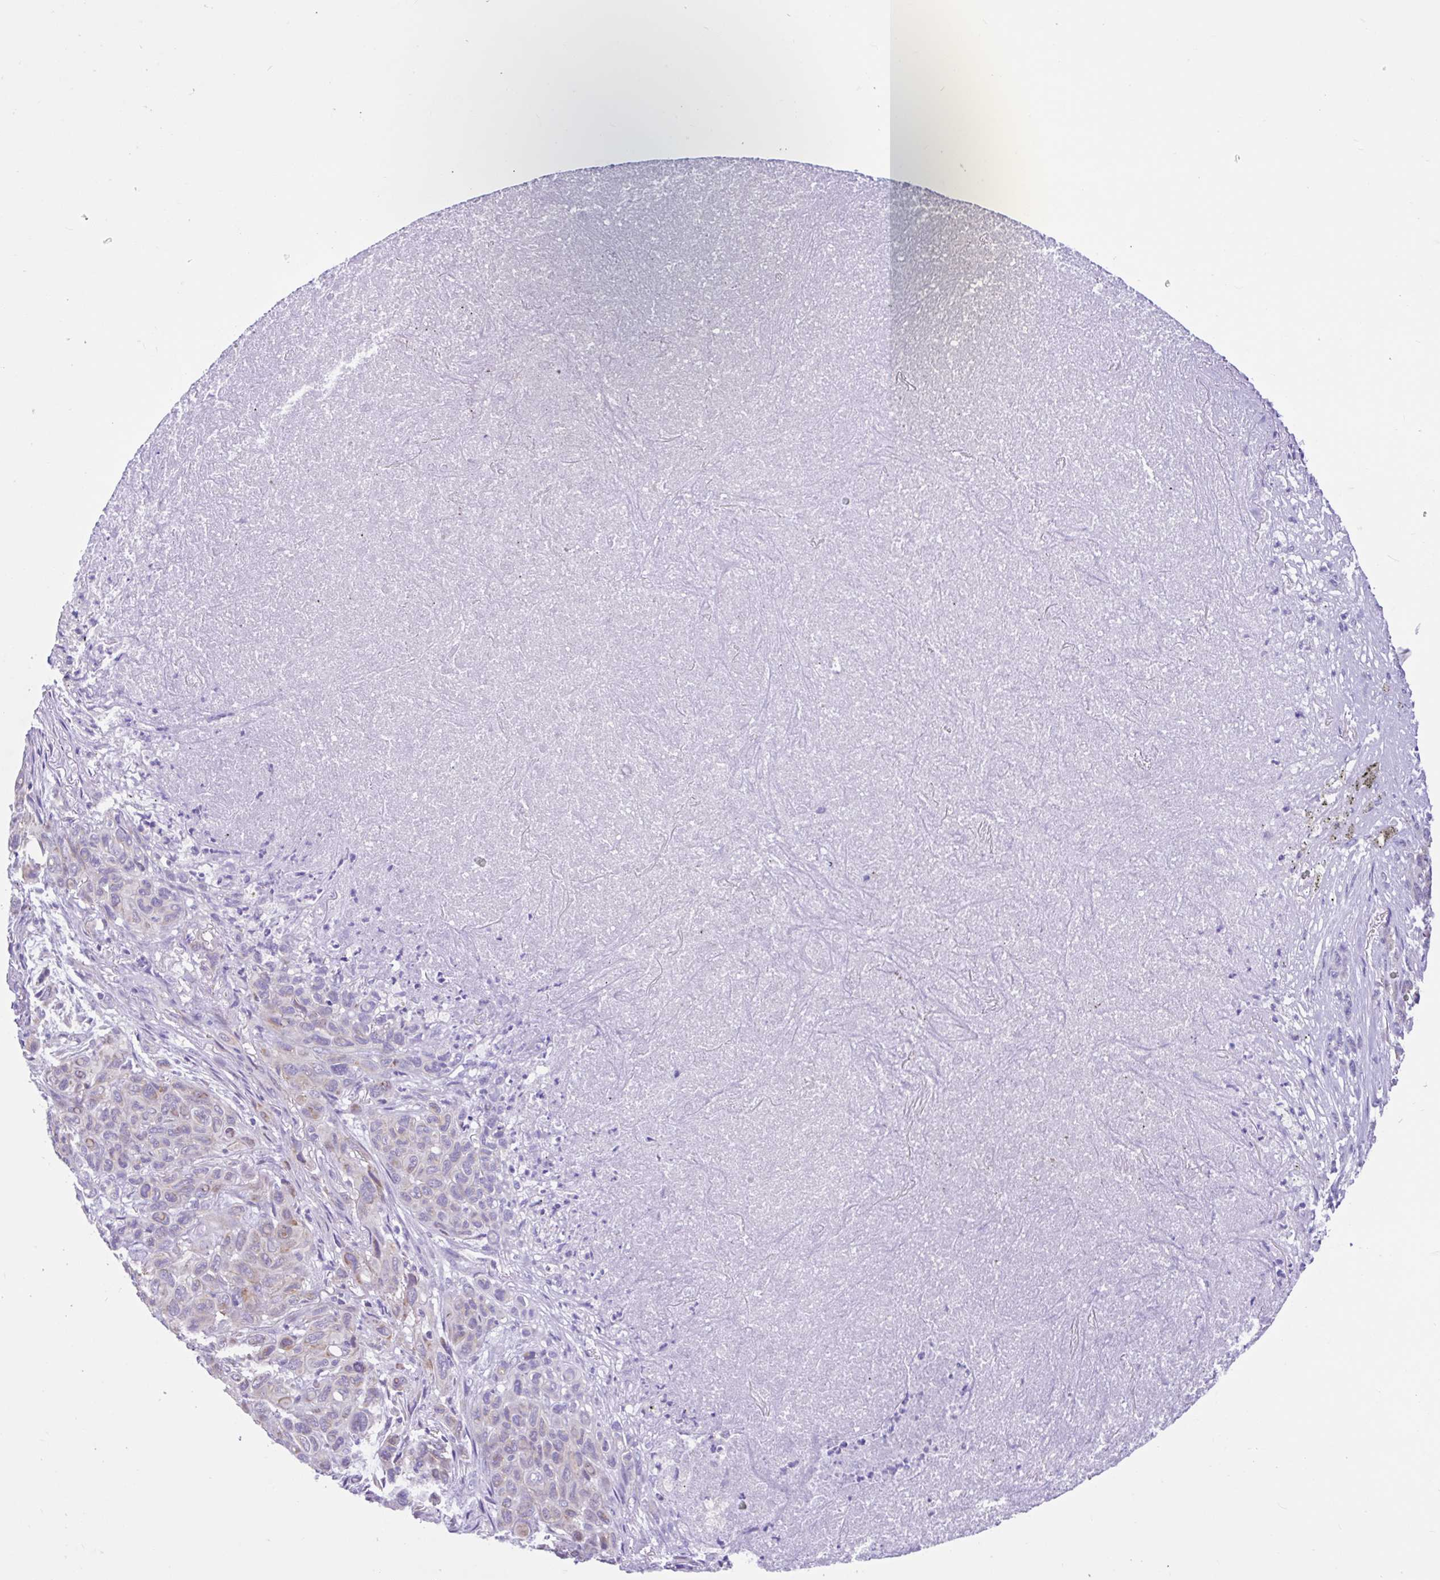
{"staining": {"intensity": "moderate", "quantity": "<25%", "location": "cytoplasmic/membranous"}, "tissue": "melanoma", "cell_type": "Tumor cells", "image_type": "cancer", "snomed": [{"axis": "morphology", "description": "Malignant melanoma, Metastatic site"}, {"axis": "topography", "description": "Lung"}], "caption": "The immunohistochemical stain labels moderate cytoplasmic/membranous staining in tumor cells of melanoma tissue.", "gene": "NDUFS2", "patient": {"sex": "male", "age": 48}}